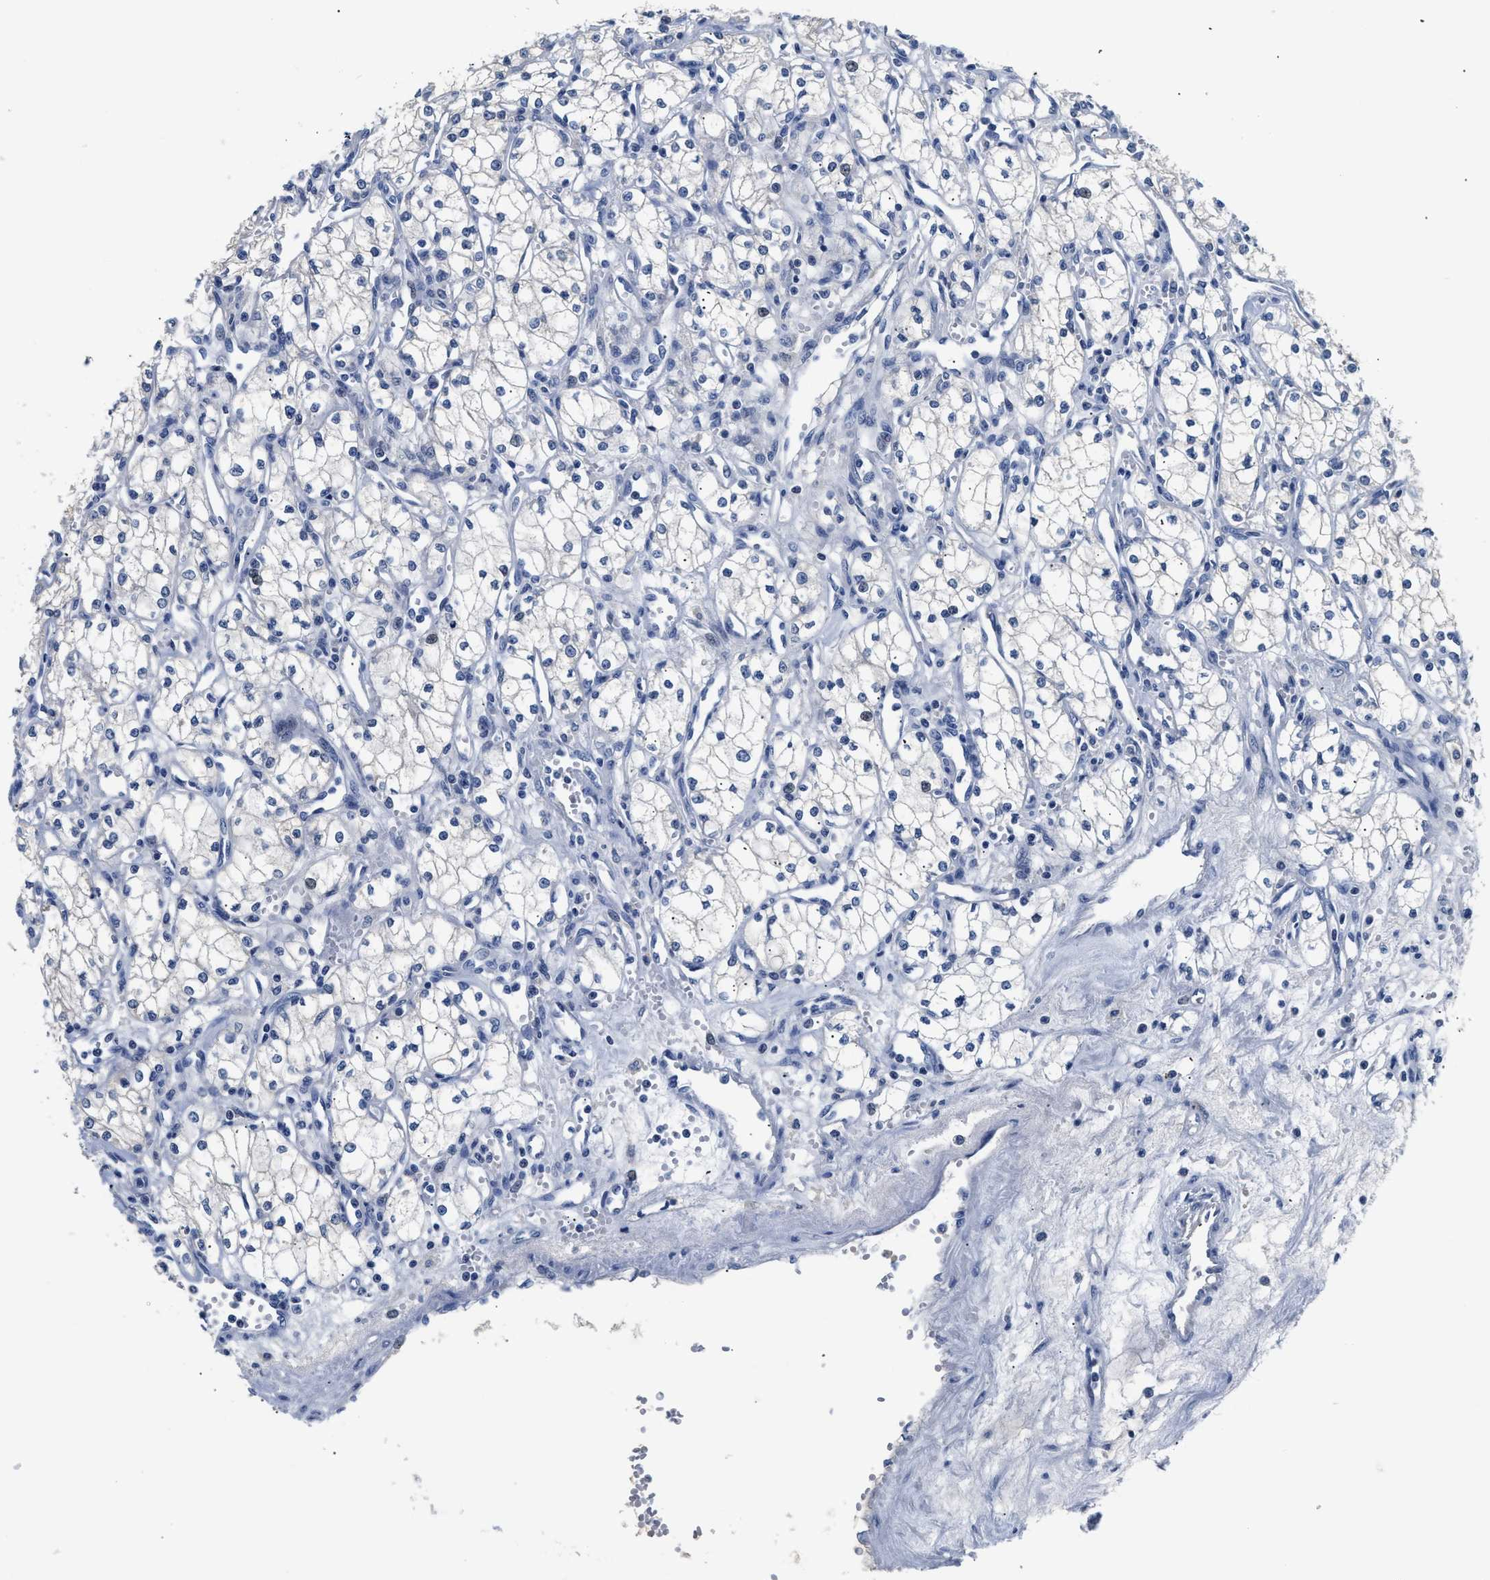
{"staining": {"intensity": "negative", "quantity": "none", "location": "none"}, "tissue": "renal cancer", "cell_type": "Tumor cells", "image_type": "cancer", "snomed": [{"axis": "morphology", "description": "Adenocarcinoma, NOS"}, {"axis": "topography", "description": "Kidney"}], "caption": "IHC photomicrograph of human renal adenocarcinoma stained for a protein (brown), which reveals no expression in tumor cells.", "gene": "PCK2", "patient": {"sex": "male", "age": 59}}